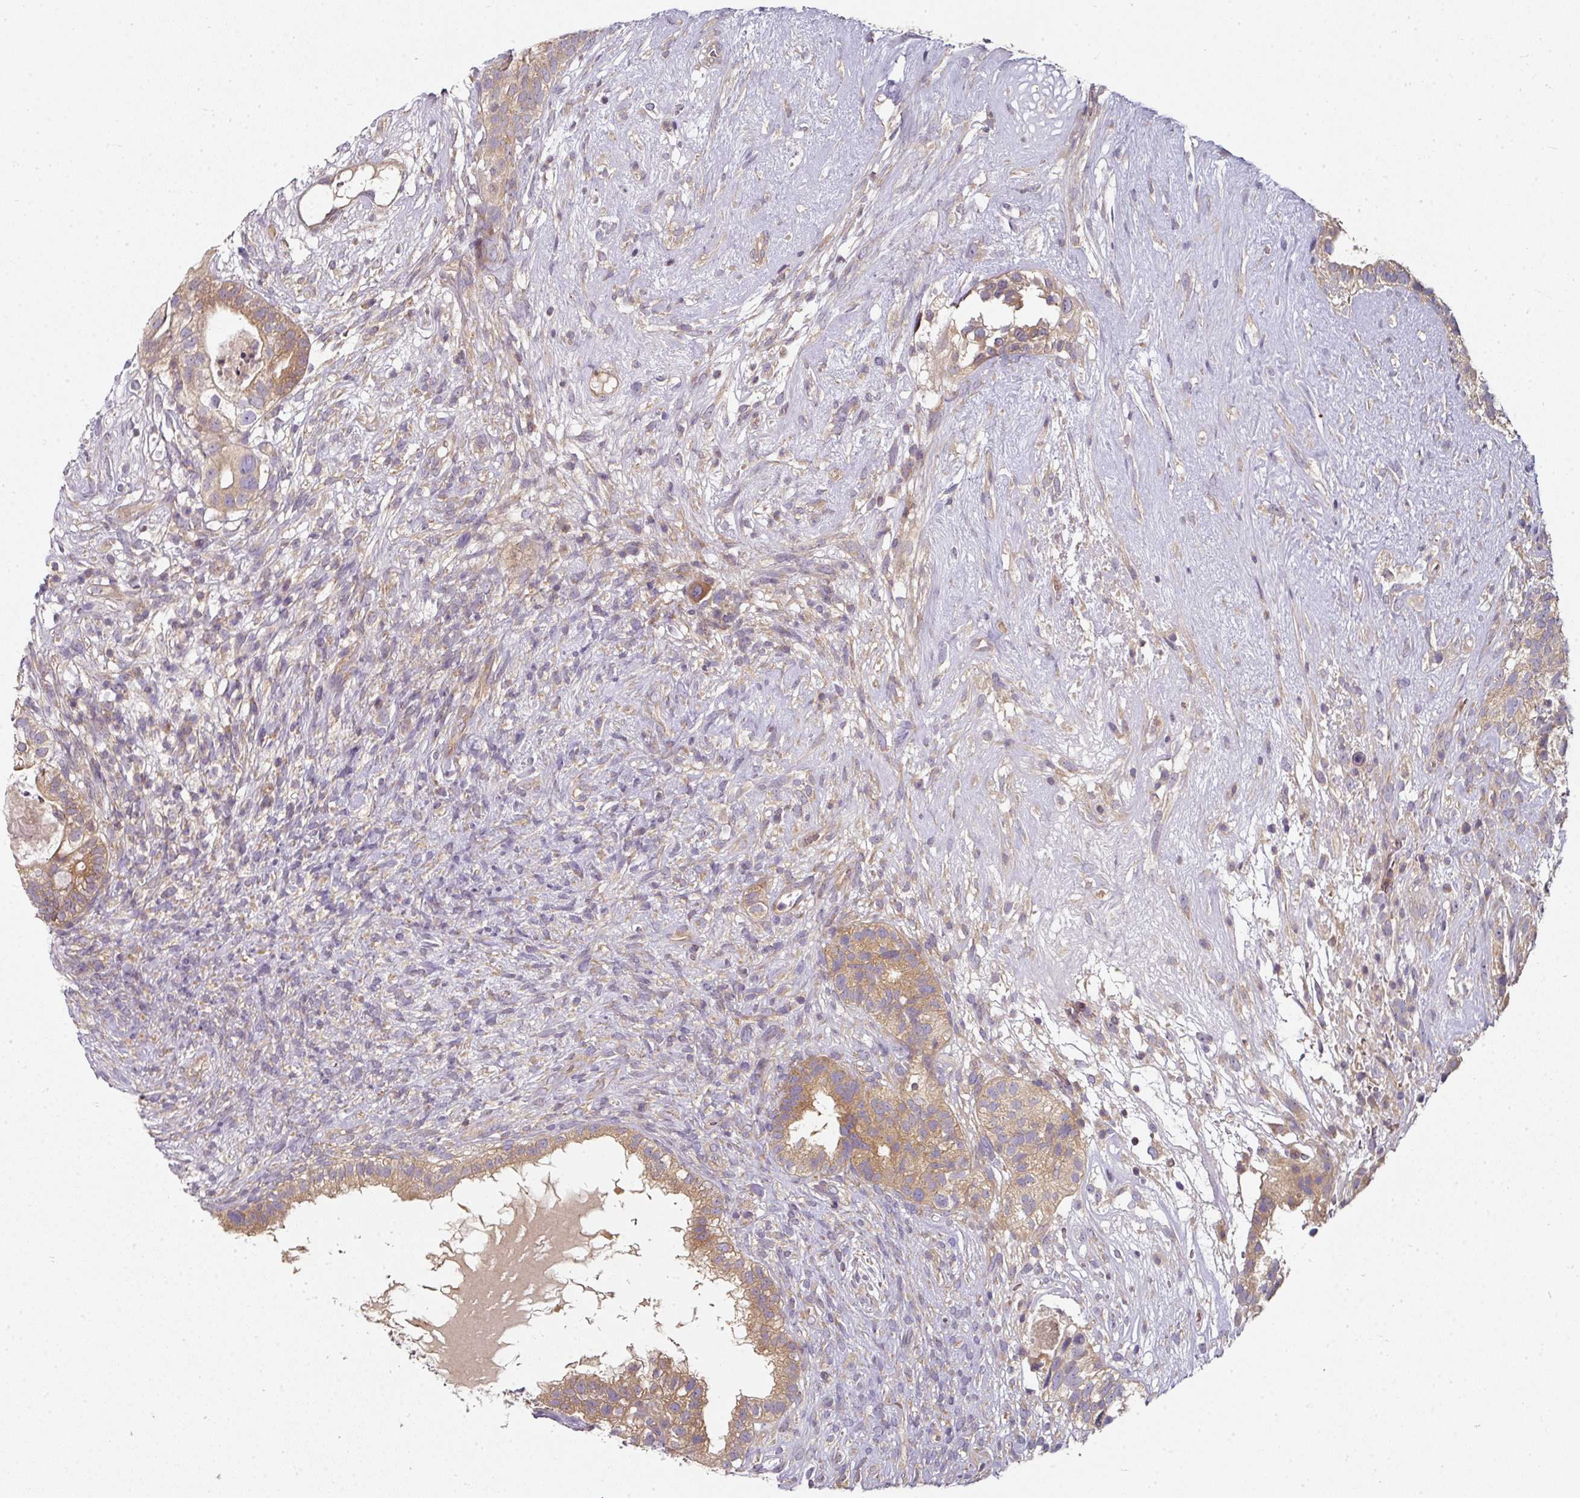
{"staining": {"intensity": "moderate", "quantity": ">75%", "location": "cytoplasmic/membranous"}, "tissue": "testis cancer", "cell_type": "Tumor cells", "image_type": "cancer", "snomed": [{"axis": "morphology", "description": "Seminoma, NOS"}, {"axis": "morphology", "description": "Carcinoma, Embryonal, NOS"}, {"axis": "topography", "description": "Testis"}], "caption": "A medium amount of moderate cytoplasmic/membranous staining is identified in about >75% of tumor cells in testis cancer tissue.", "gene": "MAP2K2", "patient": {"sex": "male", "age": 41}}